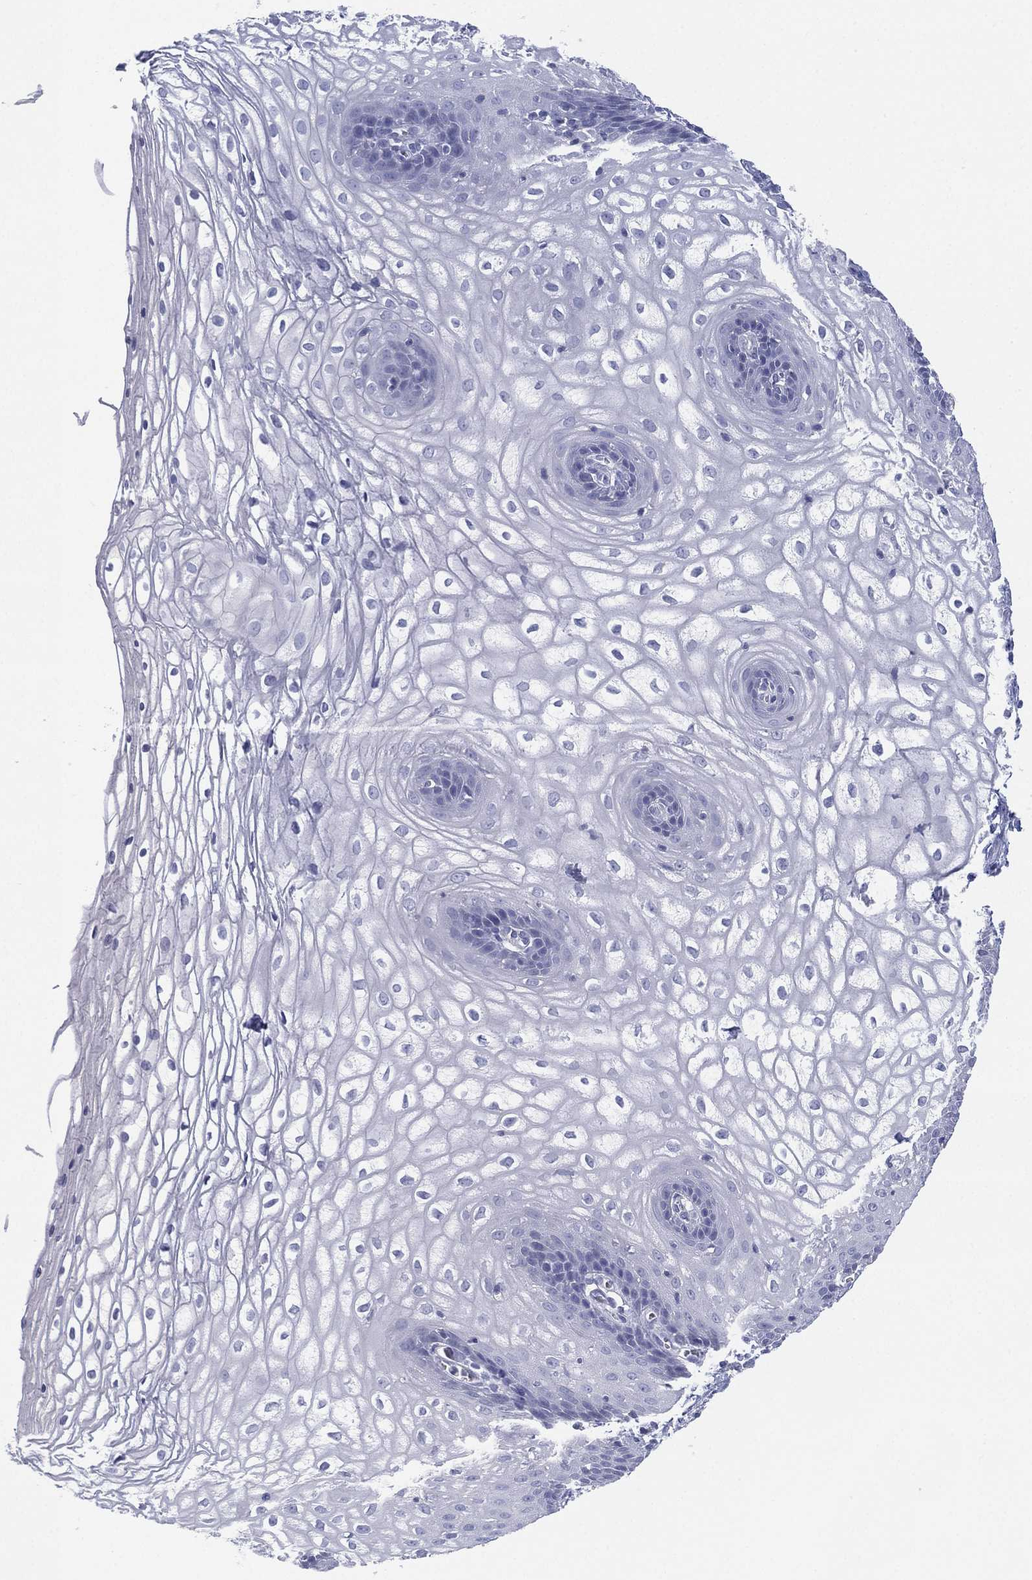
{"staining": {"intensity": "negative", "quantity": "none", "location": "none"}, "tissue": "vagina", "cell_type": "Squamous epithelial cells", "image_type": "normal", "snomed": [{"axis": "morphology", "description": "Normal tissue, NOS"}, {"axis": "topography", "description": "Vagina"}], "caption": "The IHC histopathology image has no significant staining in squamous epithelial cells of vagina. (DAB (3,3'-diaminobenzidine) immunohistochemistry visualized using brightfield microscopy, high magnification).", "gene": "CYP2D6", "patient": {"sex": "female", "age": 34}}